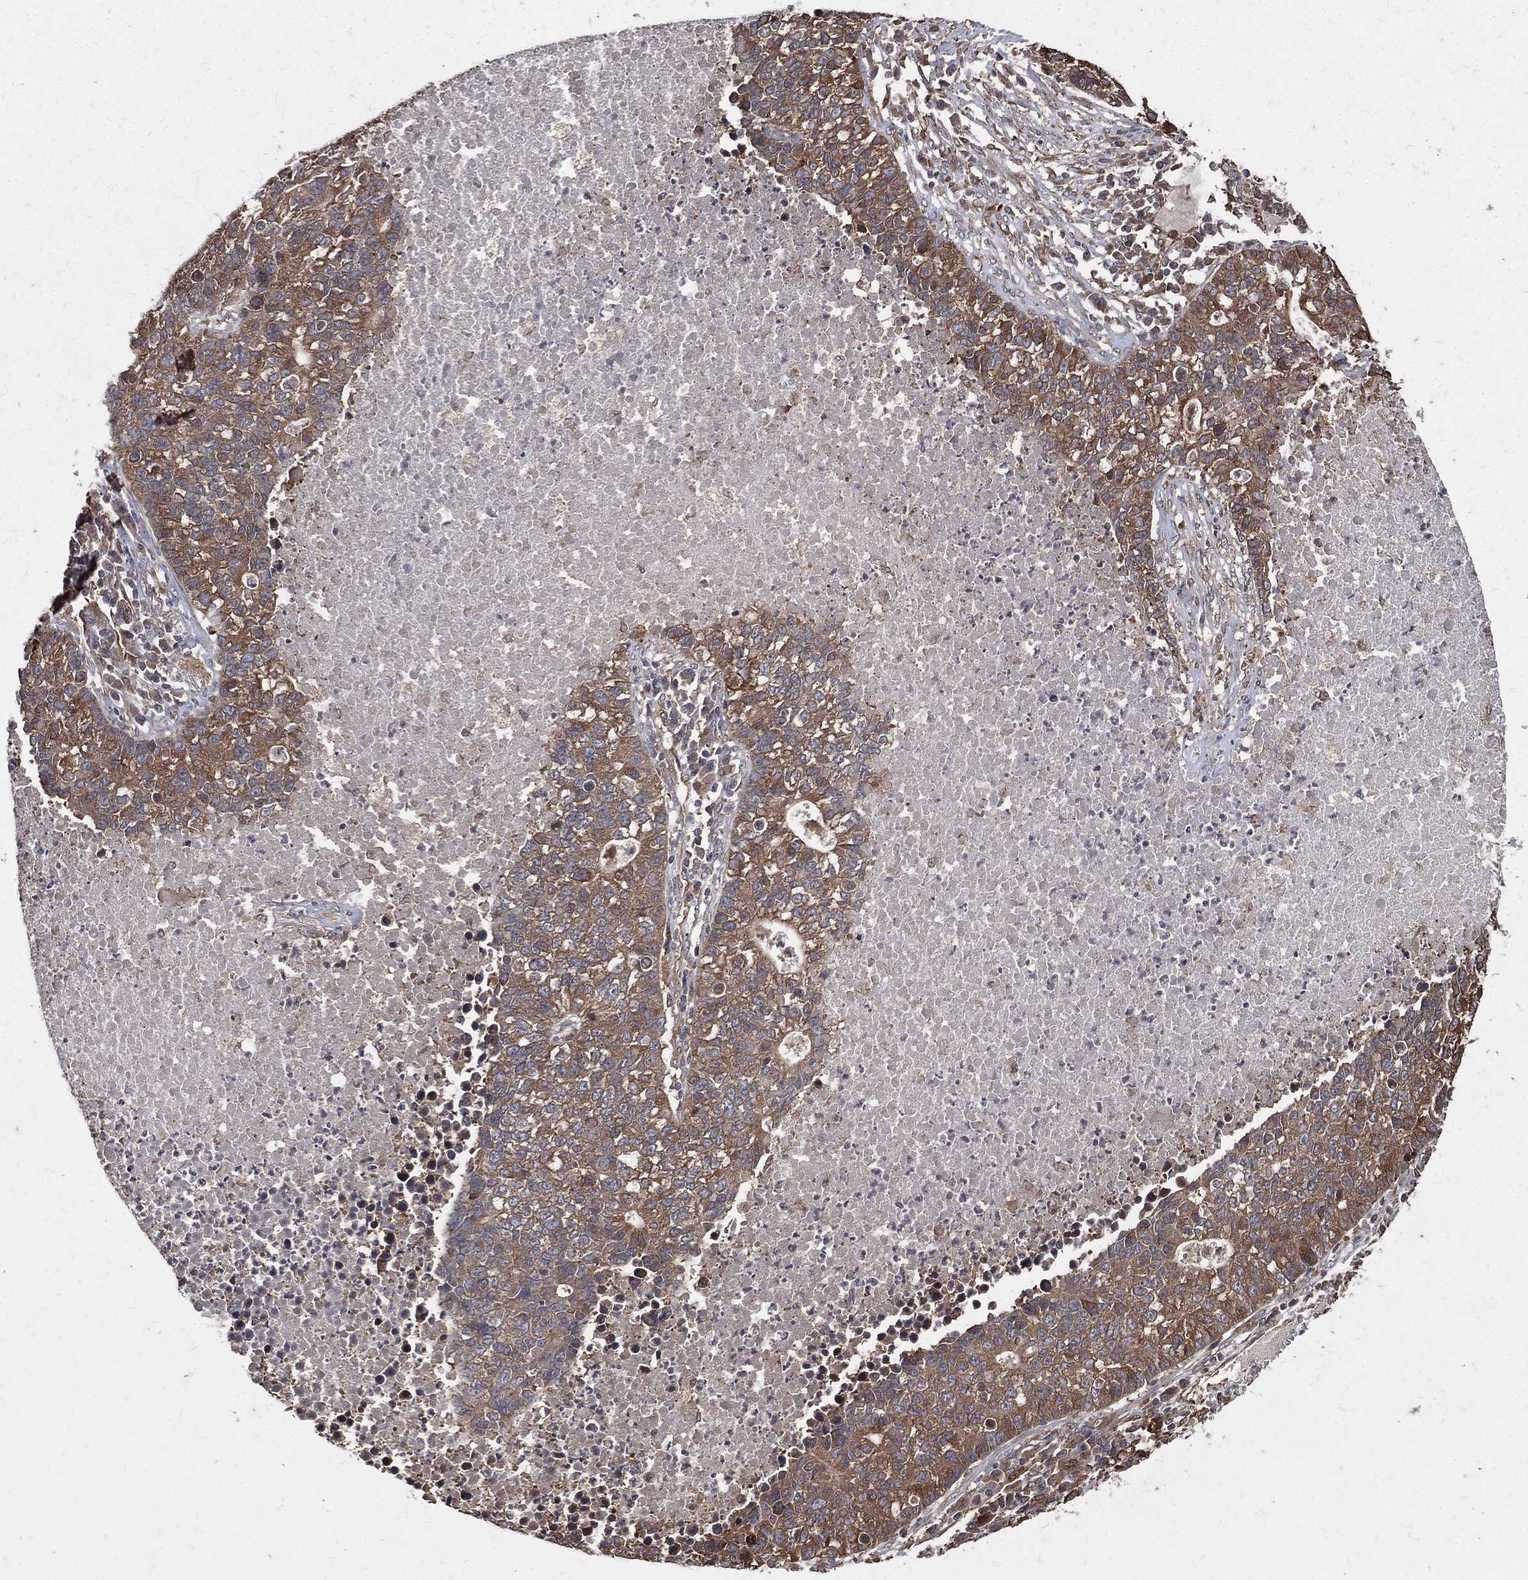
{"staining": {"intensity": "moderate", "quantity": "25%-75%", "location": "cytoplasmic/membranous"}, "tissue": "lung cancer", "cell_type": "Tumor cells", "image_type": "cancer", "snomed": [{"axis": "morphology", "description": "Adenocarcinoma, NOS"}, {"axis": "topography", "description": "Lung"}], "caption": "A high-resolution histopathology image shows immunohistochemistry (IHC) staining of lung cancer (adenocarcinoma), which reveals moderate cytoplasmic/membranous positivity in approximately 25%-75% of tumor cells.", "gene": "DPYSL2", "patient": {"sex": "male", "age": 57}}